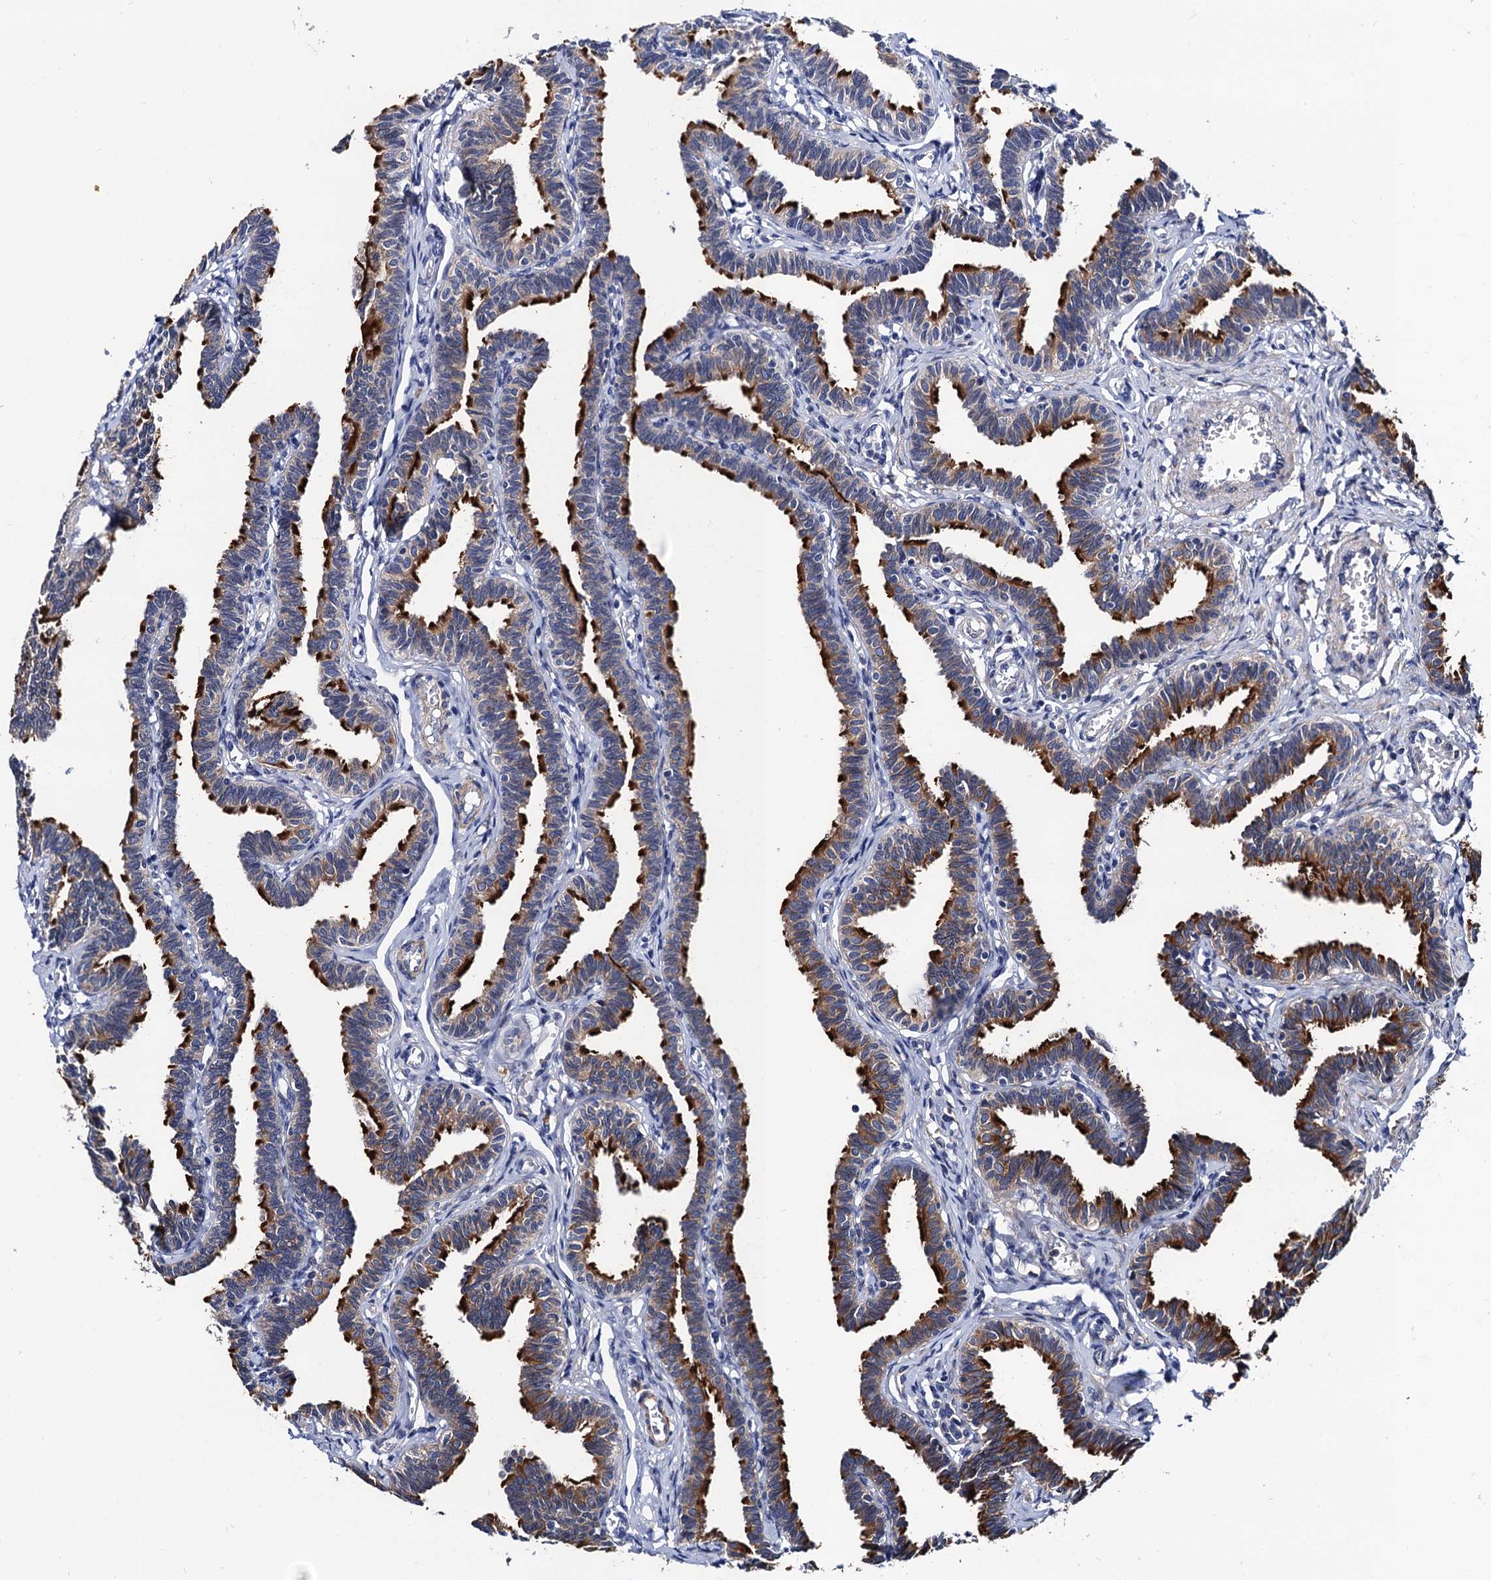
{"staining": {"intensity": "strong", "quantity": ">75%", "location": "cytoplasmic/membranous"}, "tissue": "fallopian tube", "cell_type": "Glandular cells", "image_type": "normal", "snomed": [{"axis": "morphology", "description": "Normal tissue, NOS"}, {"axis": "topography", "description": "Fallopian tube"}, {"axis": "topography", "description": "Ovary"}], "caption": "Immunohistochemical staining of benign fallopian tube reveals high levels of strong cytoplasmic/membranous expression in approximately >75% of glandular cells.", "gene": "ZDHHC18", "patient": {"sex": "female", "age": 23}}